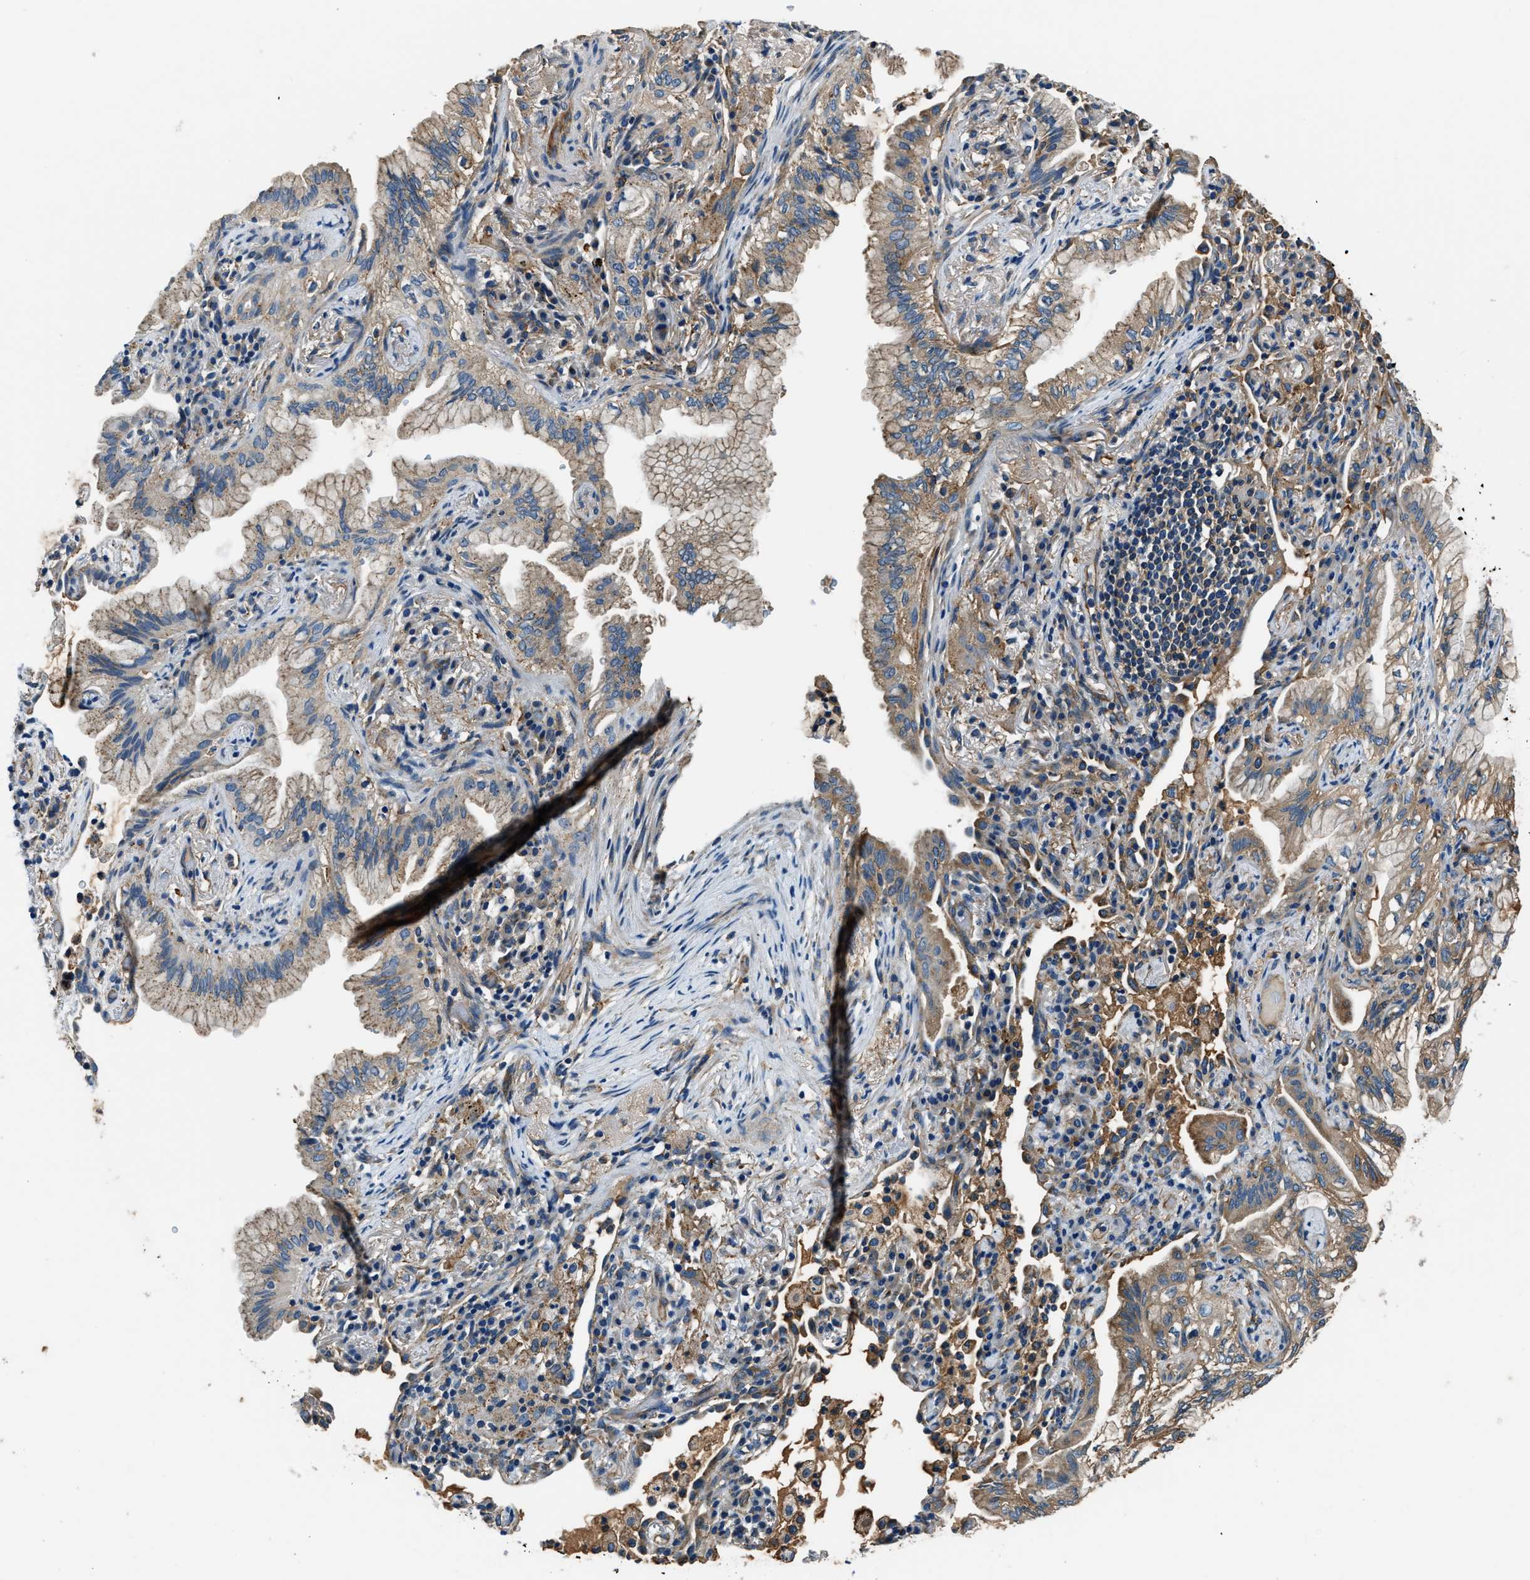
{"staining": {"intensity": "weak", "quantity": "25%-75%", "location": "cytoplasmic/membranous"}, "tissue": "lung cancer", "cell_type": "Tumor cells", "image_type": "cancer", "snomed": [{"axis": "morphology", "description": "Adenocarcinoma, NOS"}, {"axis": "topography", "description": "Lung"}], "caption": "The immunohistochemical stain labels weak cytoplasmic/membranous staining in tumor cells of lung cancer (adenocarcinoma) tissue.", "gene": "EEA1", "patient": {"sex": "female", "age": 70}}